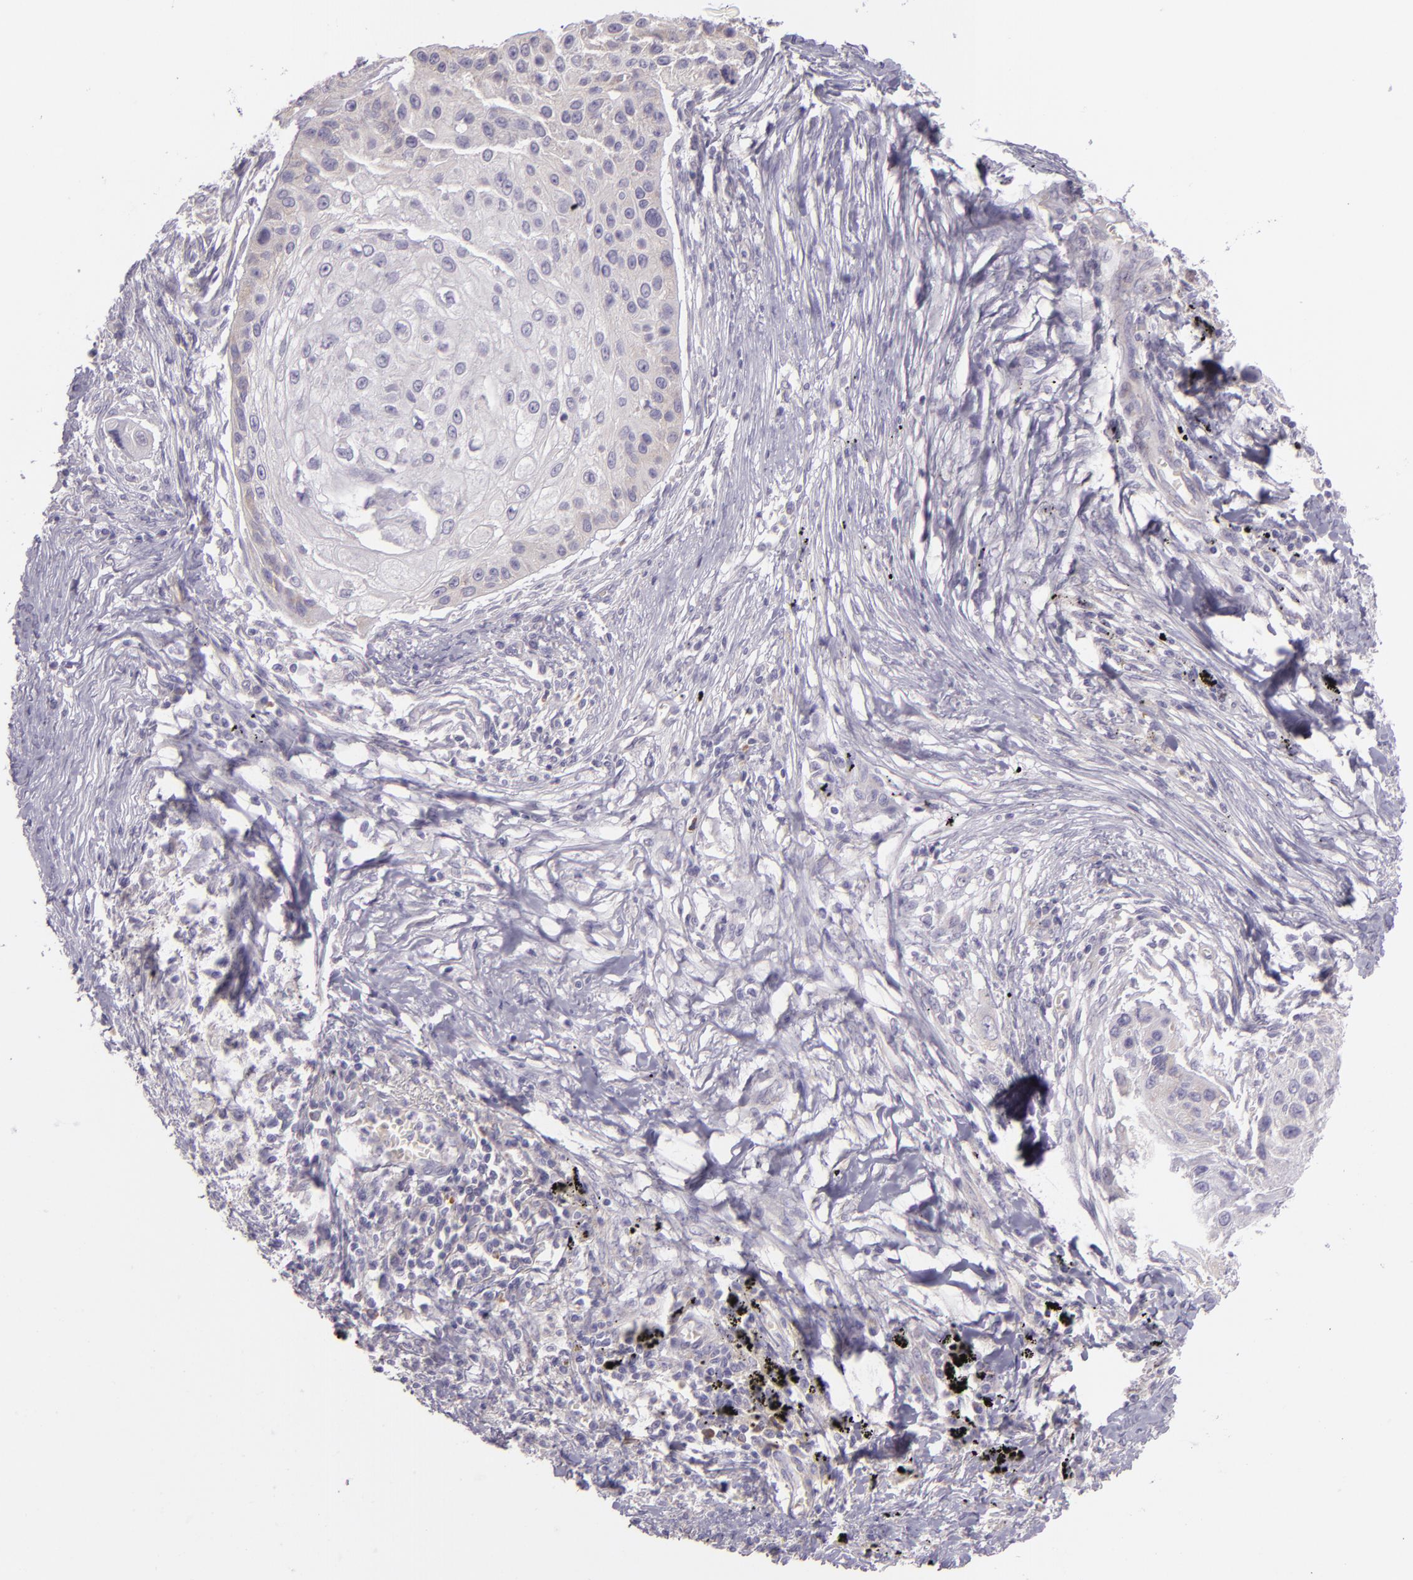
{"staining": {"intensity": "negative", "quantity": "none", "location": "none"}, "tissue": "lung cancer", "cell_type": "Tumor cells", "image_type": "cancer", "snomed": [{"axis": "morphology", "description": "Squamous cell carcinoma, NOS"}, {"axis": "topography", "description": "Lung"}], "caption": "Immunohistochemistry (IHC) histopathology image of neoplastic tissue: human lung squamous cell carcinoma stained with DAB shows no significant protein expression in tumor cells. Brightfield microscopy of immunohistochemistry (IHC) stained with DAB (3,3'-diaminobenzidine) (brown) and hematoxylin (blue), captured at high magnification.", "gene": "ZC3H7B", "patient": {"sex": "male", "age": 71}}